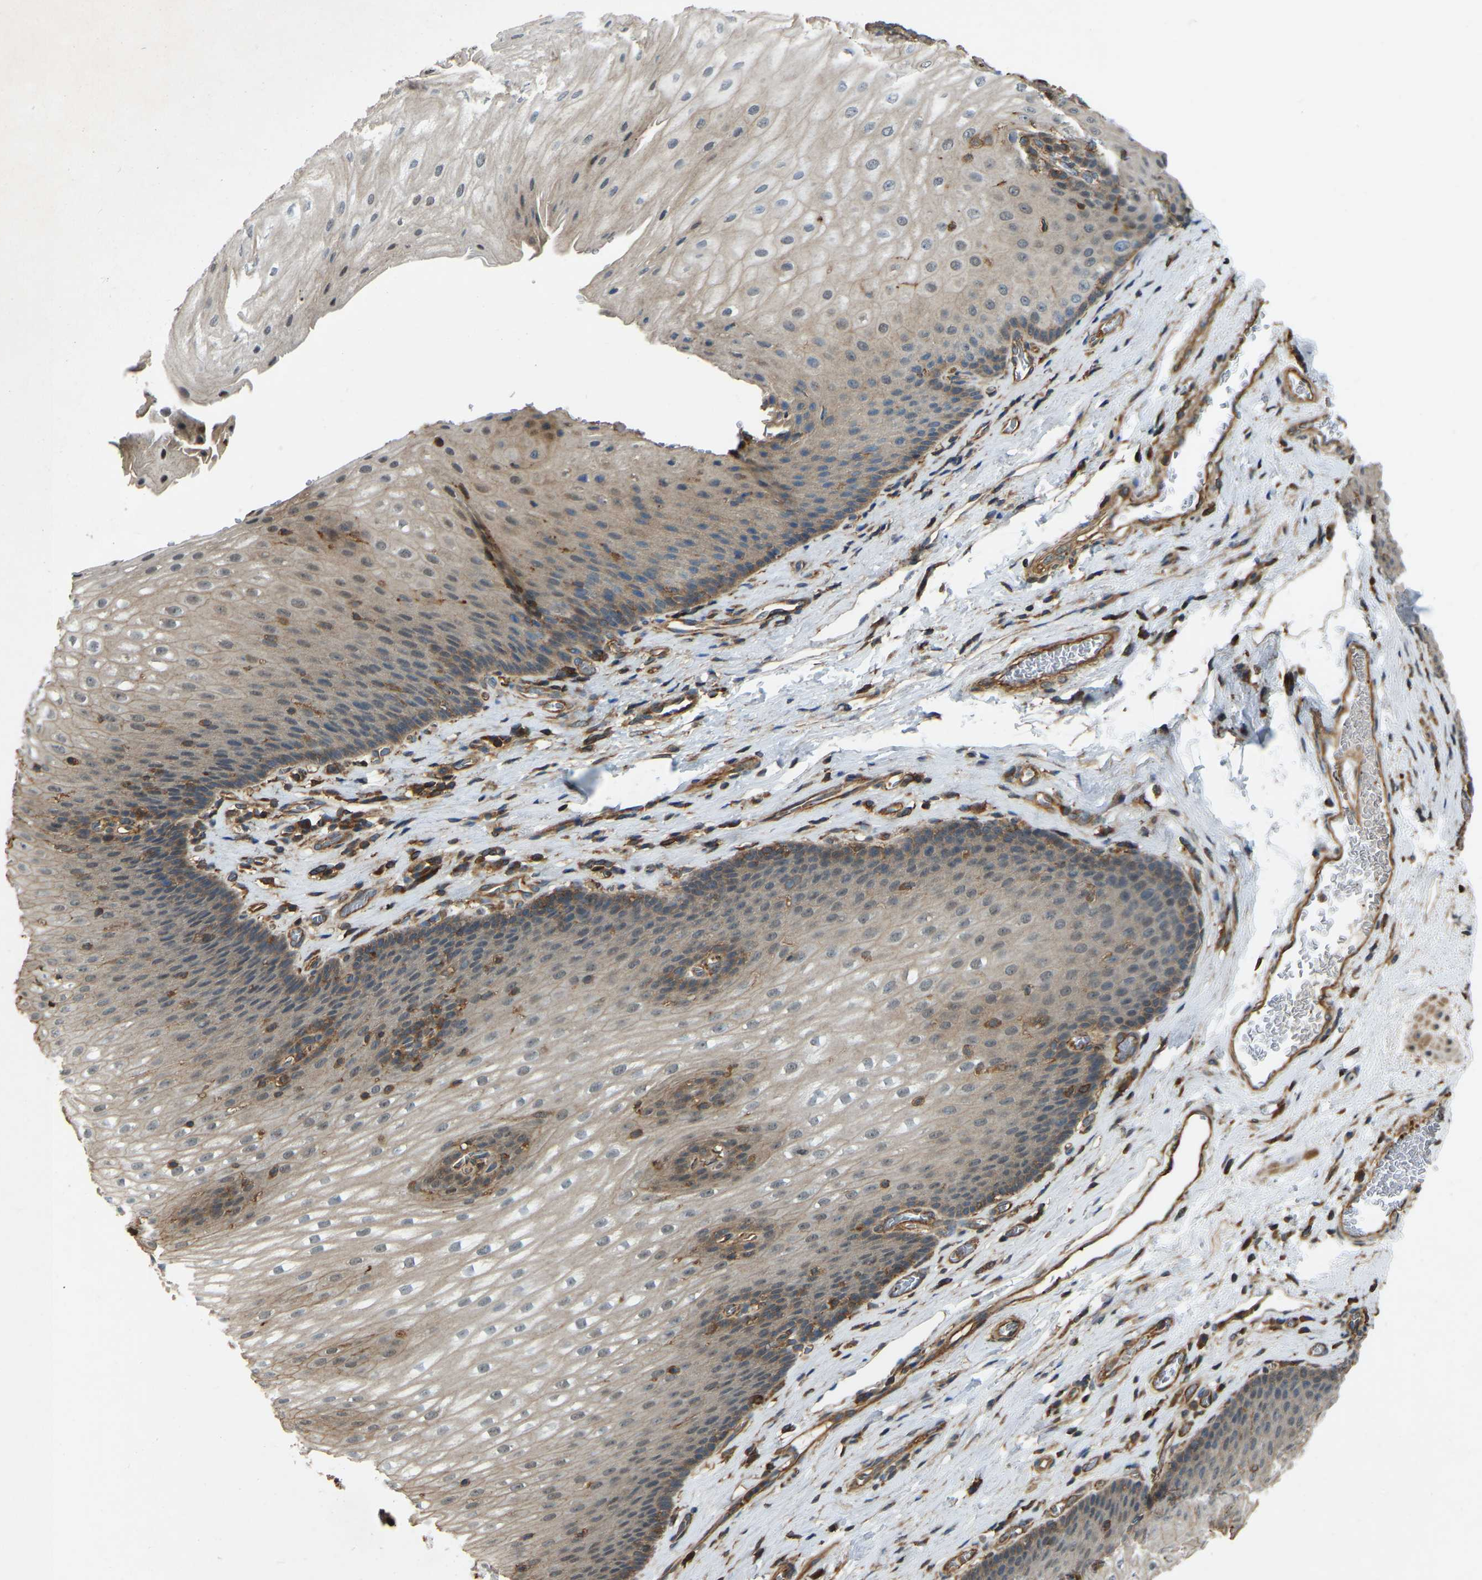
{"staining": {"intensity": "moderate", "quantity": "25%-75%", "location": "cytoplasmic/membranous"}, "tissue": "esophagus", "cell_type": "Squamous epithelial cells", "image_type": "normal", "snomed": [{"axis": "morphology", "description": "Normal tissue, NOS"}, {"axis": "topography", "description": "Esophagus"}], "caption": "Immunohistochemistry of unremarkable human esophagus displays medium levels of moderate cytoplasmic/membranous staining in about 25%-75% of squamous epithelial cells.", "gene": "SAMD9L", "patient": {"sex": "male", "age": 48}}